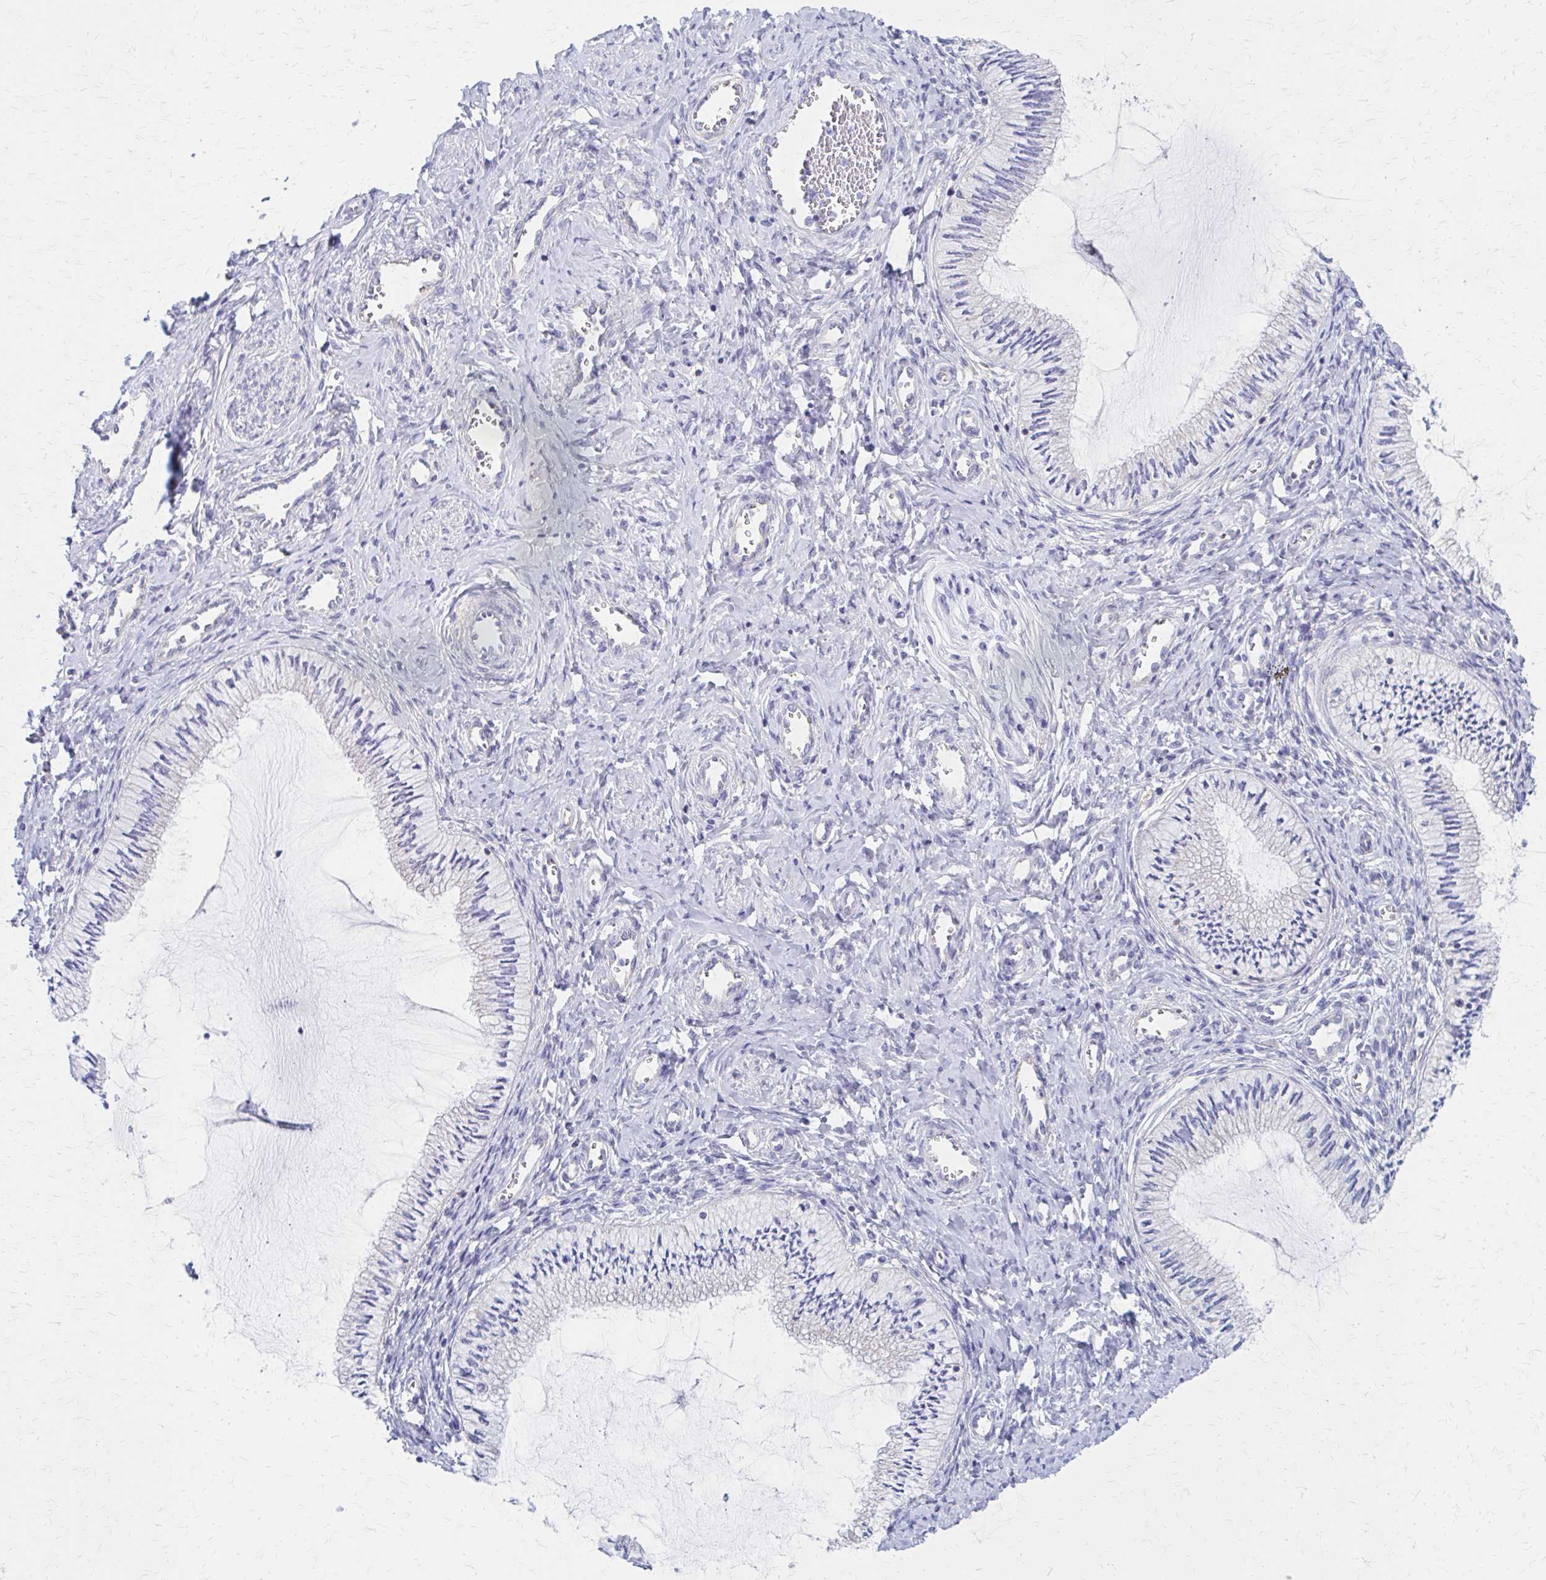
{"staining": {"intensity": "negative", "quantity": "none", "location": "none"}, "tissue": "cervix", "cell_type": "Glandular cells", "image_type": "normal", "snomed": [{"axis": "morphology", "description": "Normal tissue, NOS"}, {"axis": "topography", "description": "Cervix"}], "caption": "Immunohistochemical staining of unremarkable human cervix exhibits no significant staining in glandular cells. (DAB (3,3'-diaminobenzidine) immunohistochemistry, high magnification).", "gene": "RPL27A", "patient": {"sex": "female", "age": 24}}